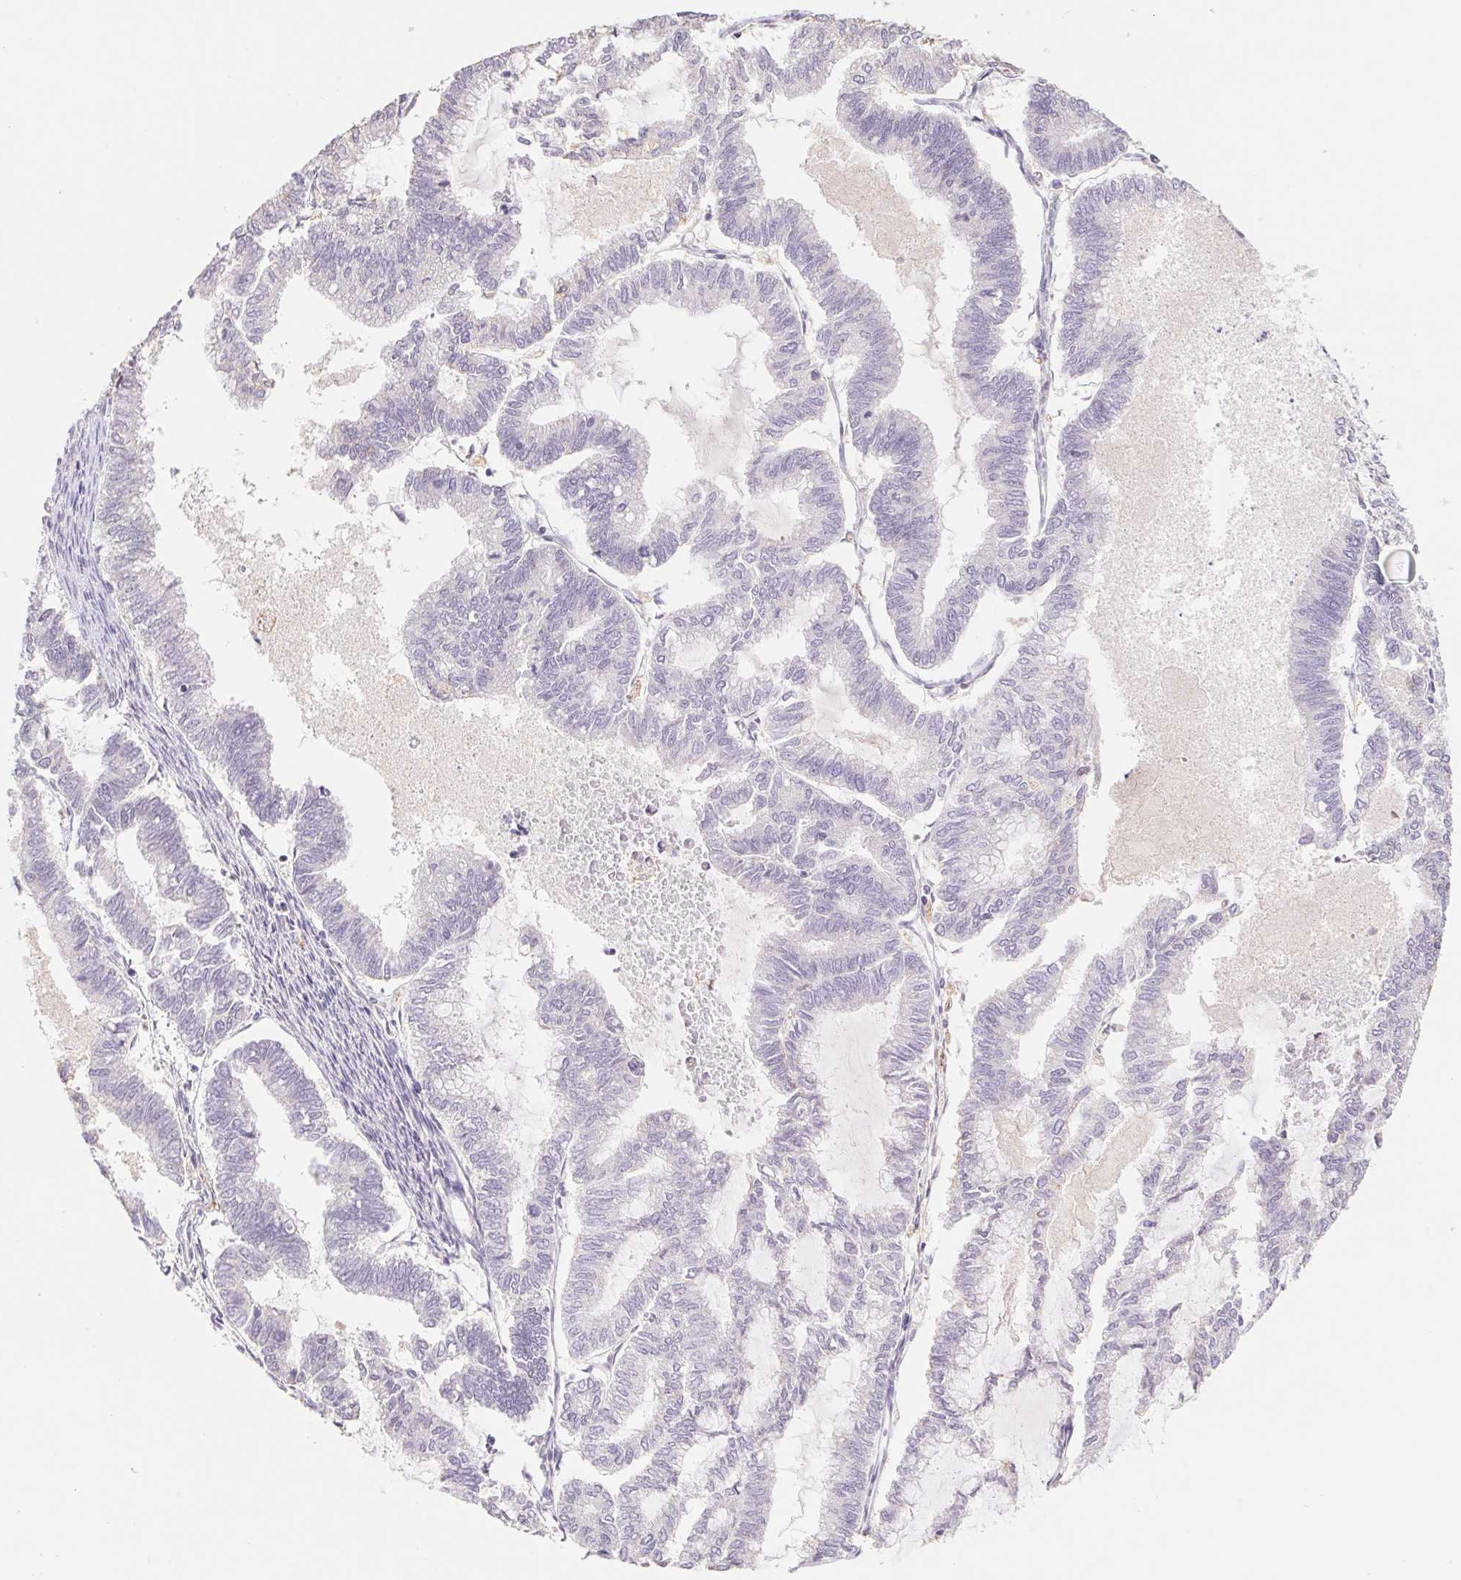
{"staining": {"intensity": "negative", "quantity": "none", "location": "none"}, "tissue": "endometrial cancer", "cell_type": "Tumor cells", "image_type": "cancer", "snomed": [{"axis": "morphology", "description": "Adenocarcinoma, NOS"}, {"axis": "topography", "description": "Endometrium"}], "caption": "IHC photomicrograph of neoplastic tissue: human endometrial cancer (adenocarcinoma) stained with DAB demonstrates no significant protein positivity in tumor cells. (Brightfield microscopy of DAB (3,3'-diaminobenzidine) immunohistochemistry at high magnification).", "gene": "TRERF1", "patient": {"sex": "female", "age": 79}}